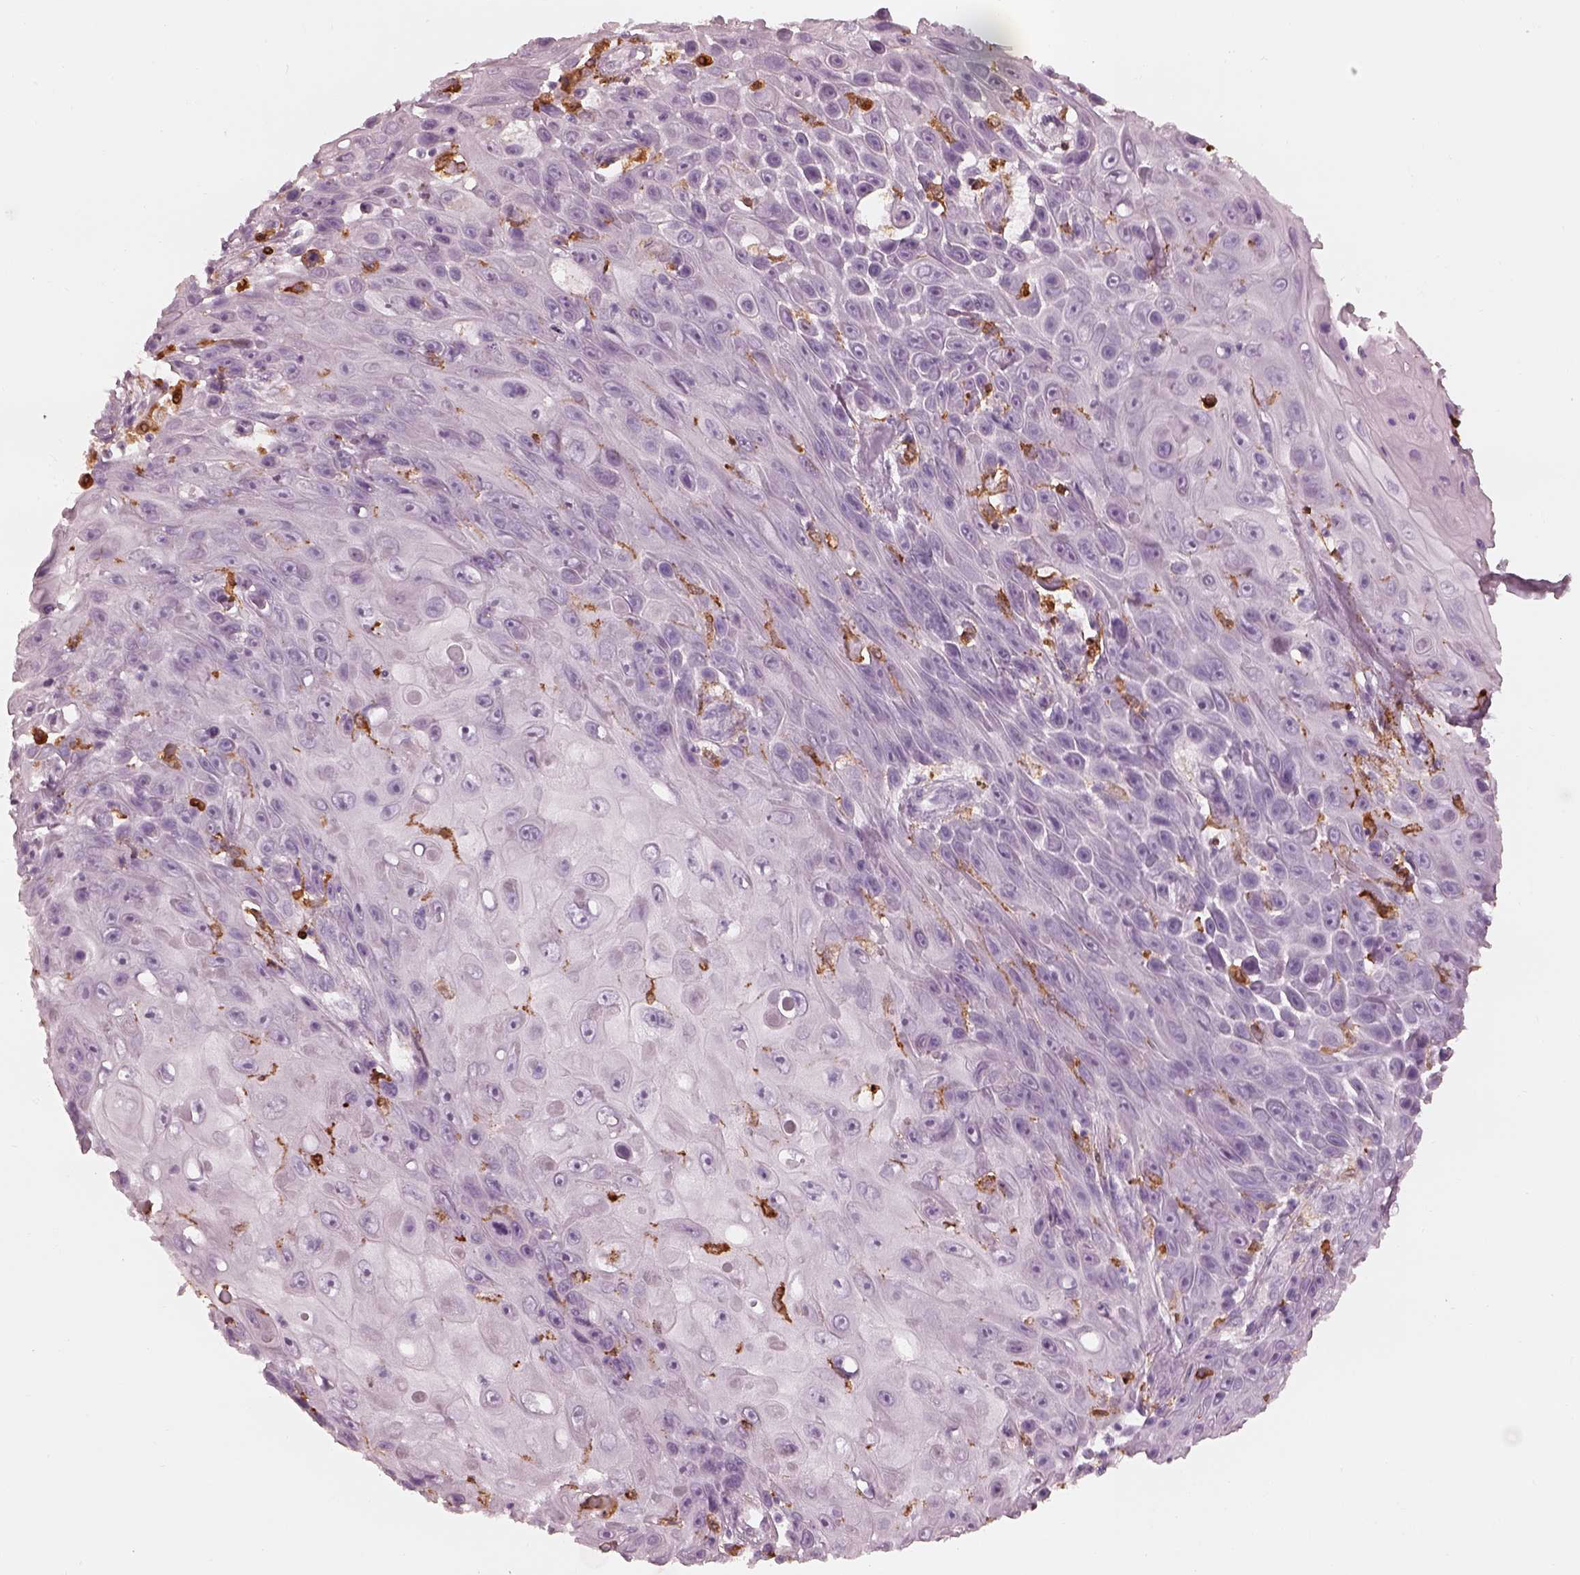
{"staining": {"intensity": "negative", "quantity": "none", "location": "none"}, "tissue": "skin cancer", "cell_type": "Tumor cells", "image_type": "cancer", "snomed": [{"axis": "morphology", "description": "Squamous cell carcinoma, NOS"}, {"axis": "topography", "description": "Skin"}], "caption": "DAB immunohistochemical staining of skin cancer demonstrates no significant expression in tumor cells.", "gene": "ALOX5", "patient": {"sex": "male", "age": 82}}